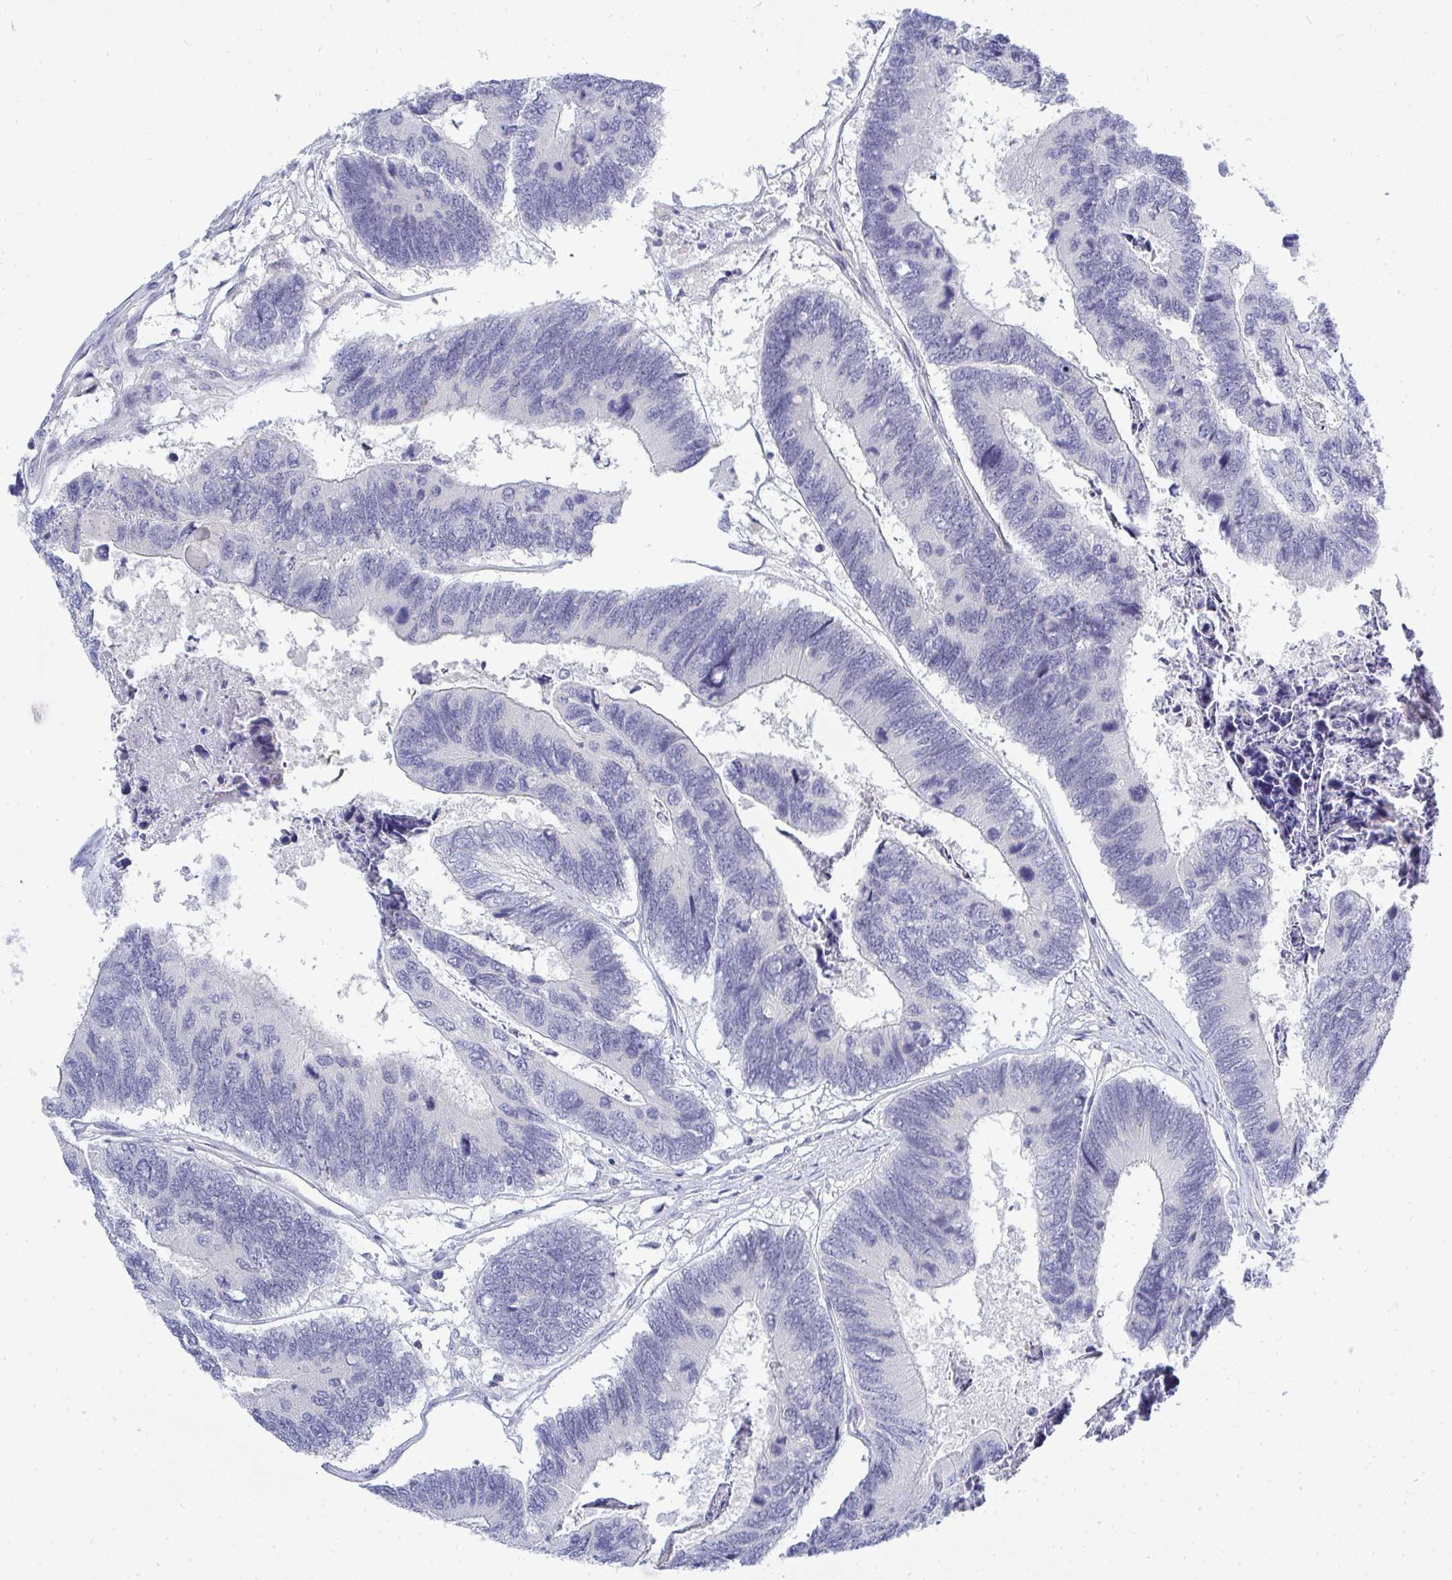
{"staining": {"intensity": "negative", "quantity": "none", "location": "none"}, "tissue": "colorectal cancer", "cell_type": "Tumor cells", "image_type": "cancer", "snomed": [{"axis": "morphology", "description": "Adenocarcinoma, NOS"}, {"axis": "topography", "description": "Colon"}], "caption": "A high-resolution histopathology image shows IHC staining of adenocarcinoma (colorectal), which reveals no significant positivity in tumor cells.", "gene": "TMEM82", "patient": {"sex": "female", "age": 67}}